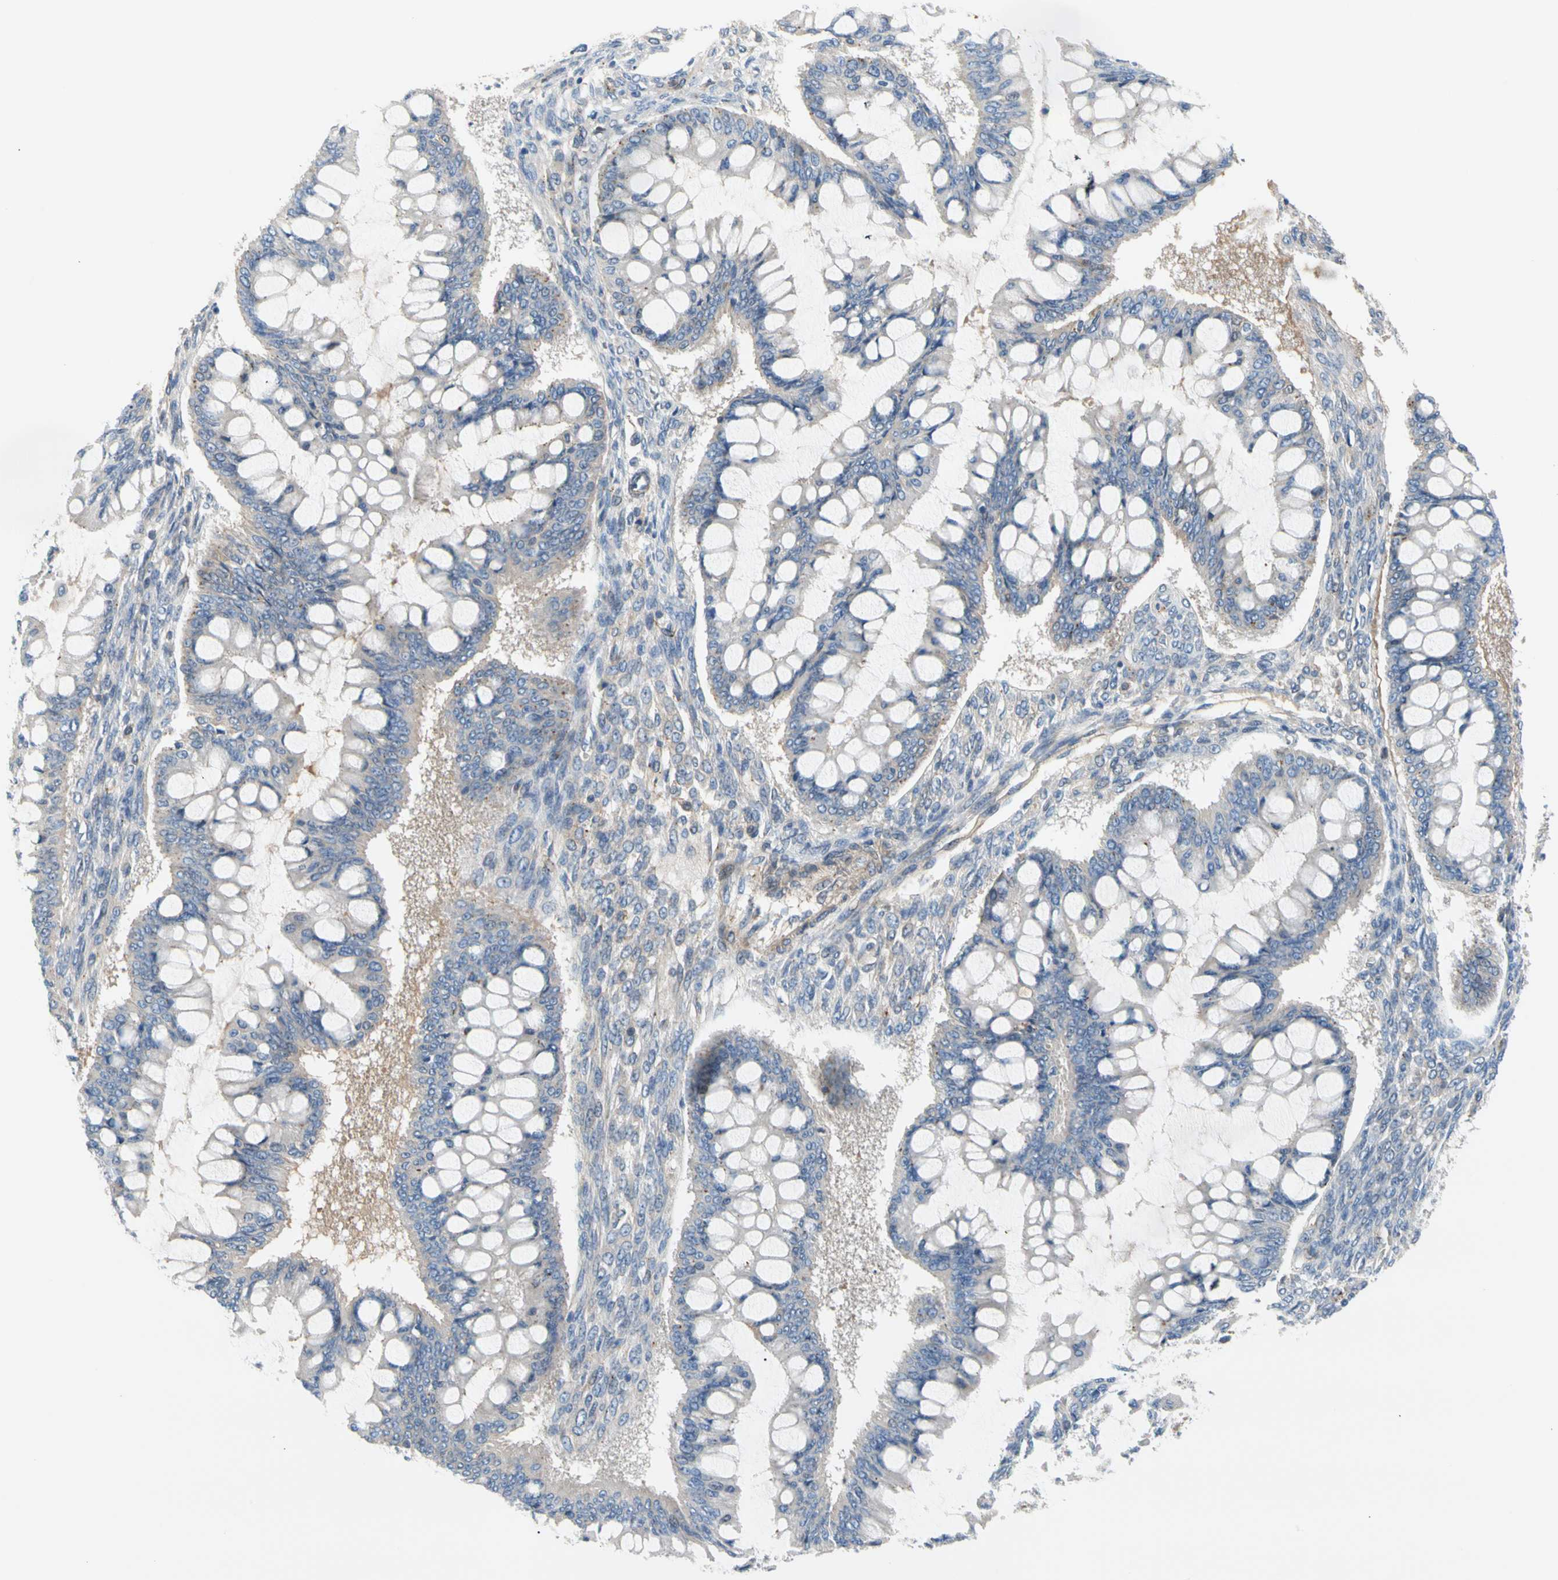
{"staining": {"intensity": "negative", "quantity": "none", "location": "none"}, "tissue": "ovarian cancer", "cell_type": "Tumor cells", "image_type": "cancer", "snomed": [{"axis": "morphology", "description": "Cystadenocarcinoma, mucinous, NOS"}, {"axis": "topography", "description": "Ovary"}], "caption": "Immunohistochemistry (IHC) histopathology image of neoplastic tissue: mucinous cystadenocarcinoma (ovarian) stained with DAB displays no significant protein expression in tumor cells.", "gene": "ENTREP3", "patient": {"sex": "female", "age": 73}}